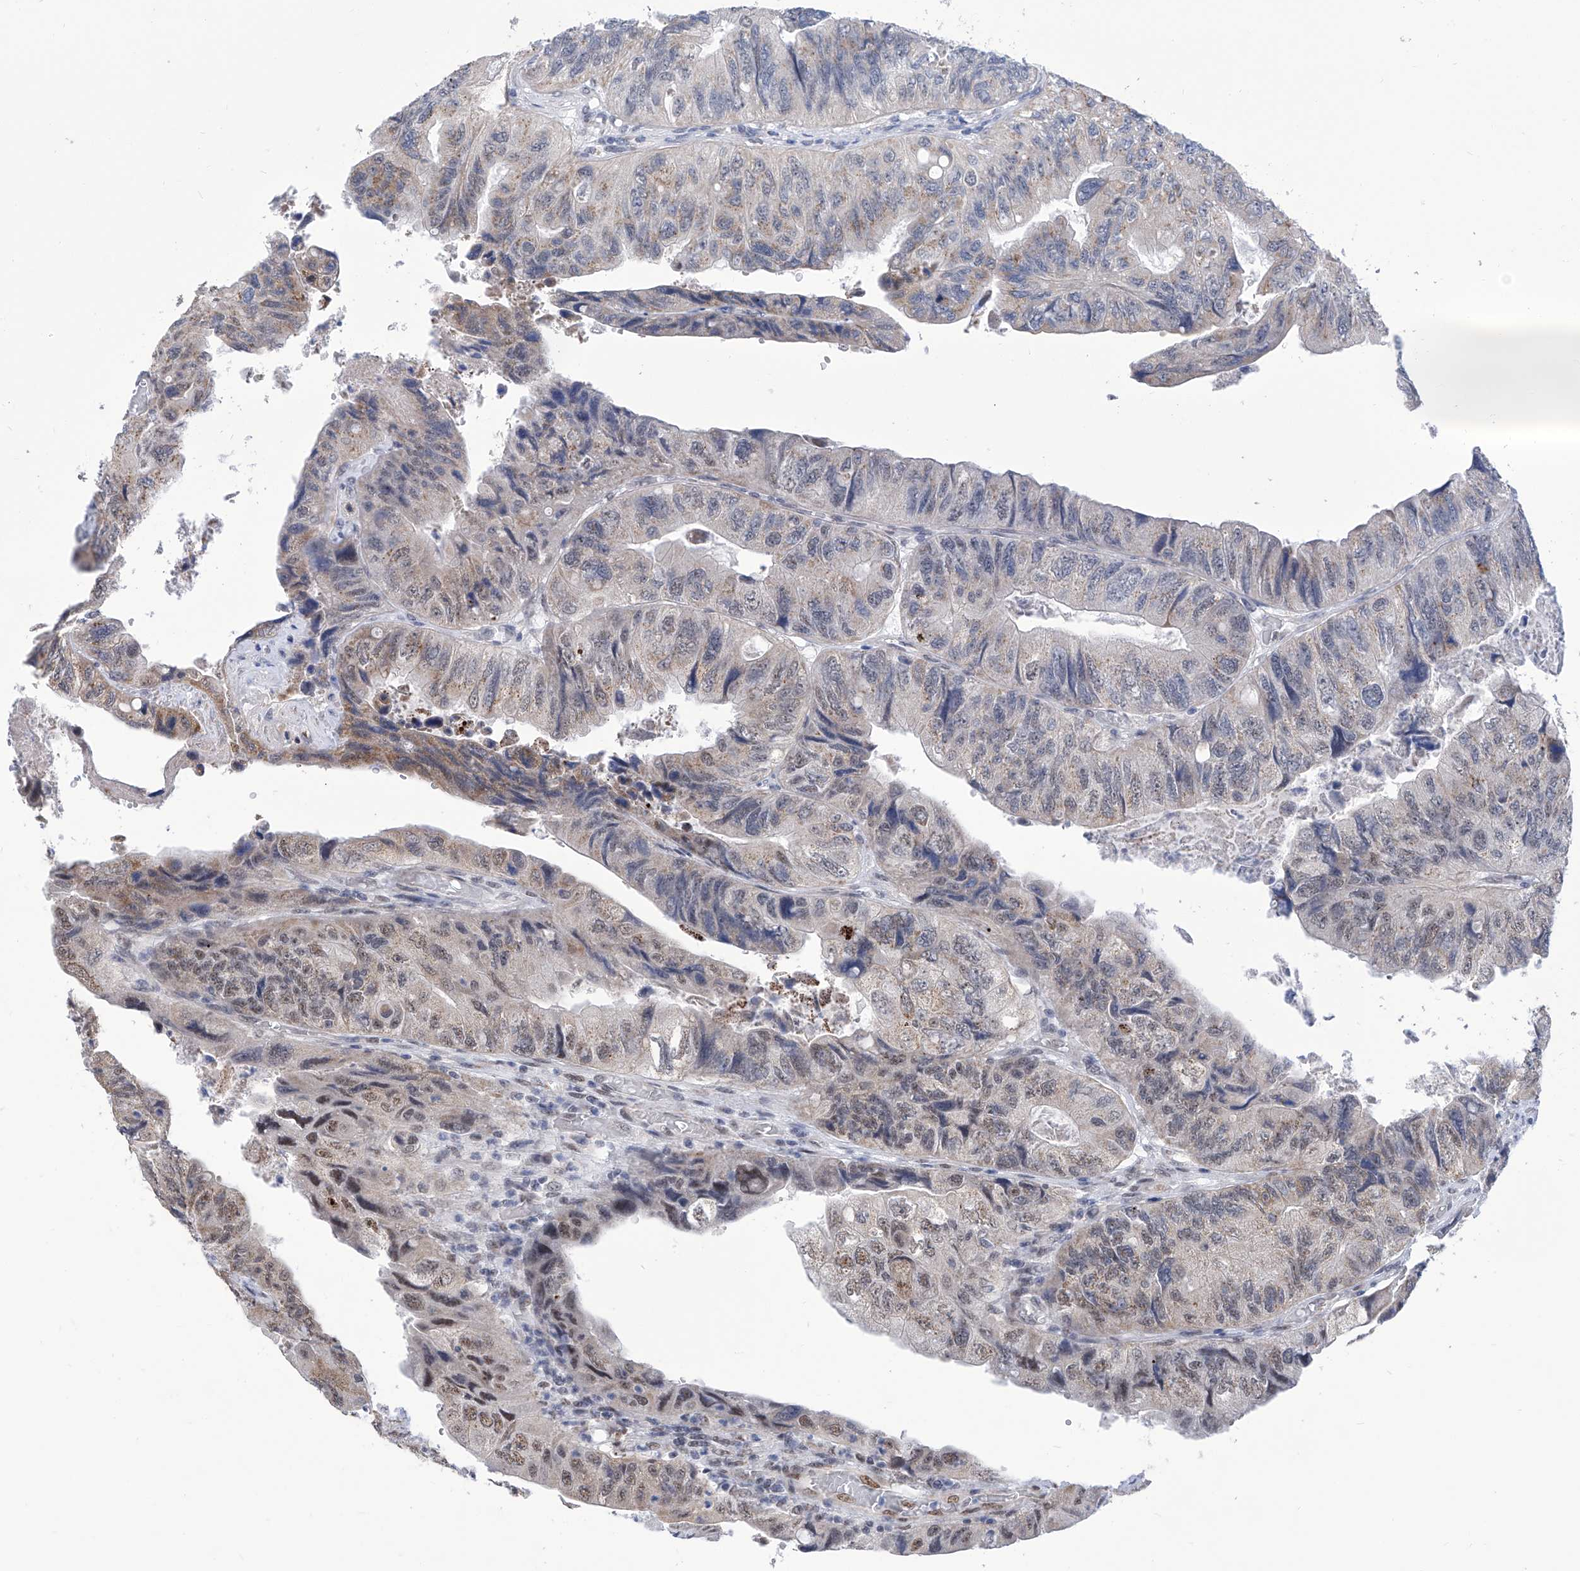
{"staining": {"intensity": "weak", "quantity": "25%-75%", "location": "cytoplasmic/membranous,nuclear"}, "tissue": "colorectal cancer", "cell_type": "Tumor cells", "image_type": "cancer", "snomed": [{"axis": "morphology", "description": "Adenocarcinoma, NOS"}, {"axis": "topography", "description": "Rectum"}], "caption": "A brown stain shows weak cytoplasmic/membranous and nuclear positivity of a protein in human colorectal cancer tumor cells.", "gene": "SART1", "patient": {"sex": "male", "age": 63}}